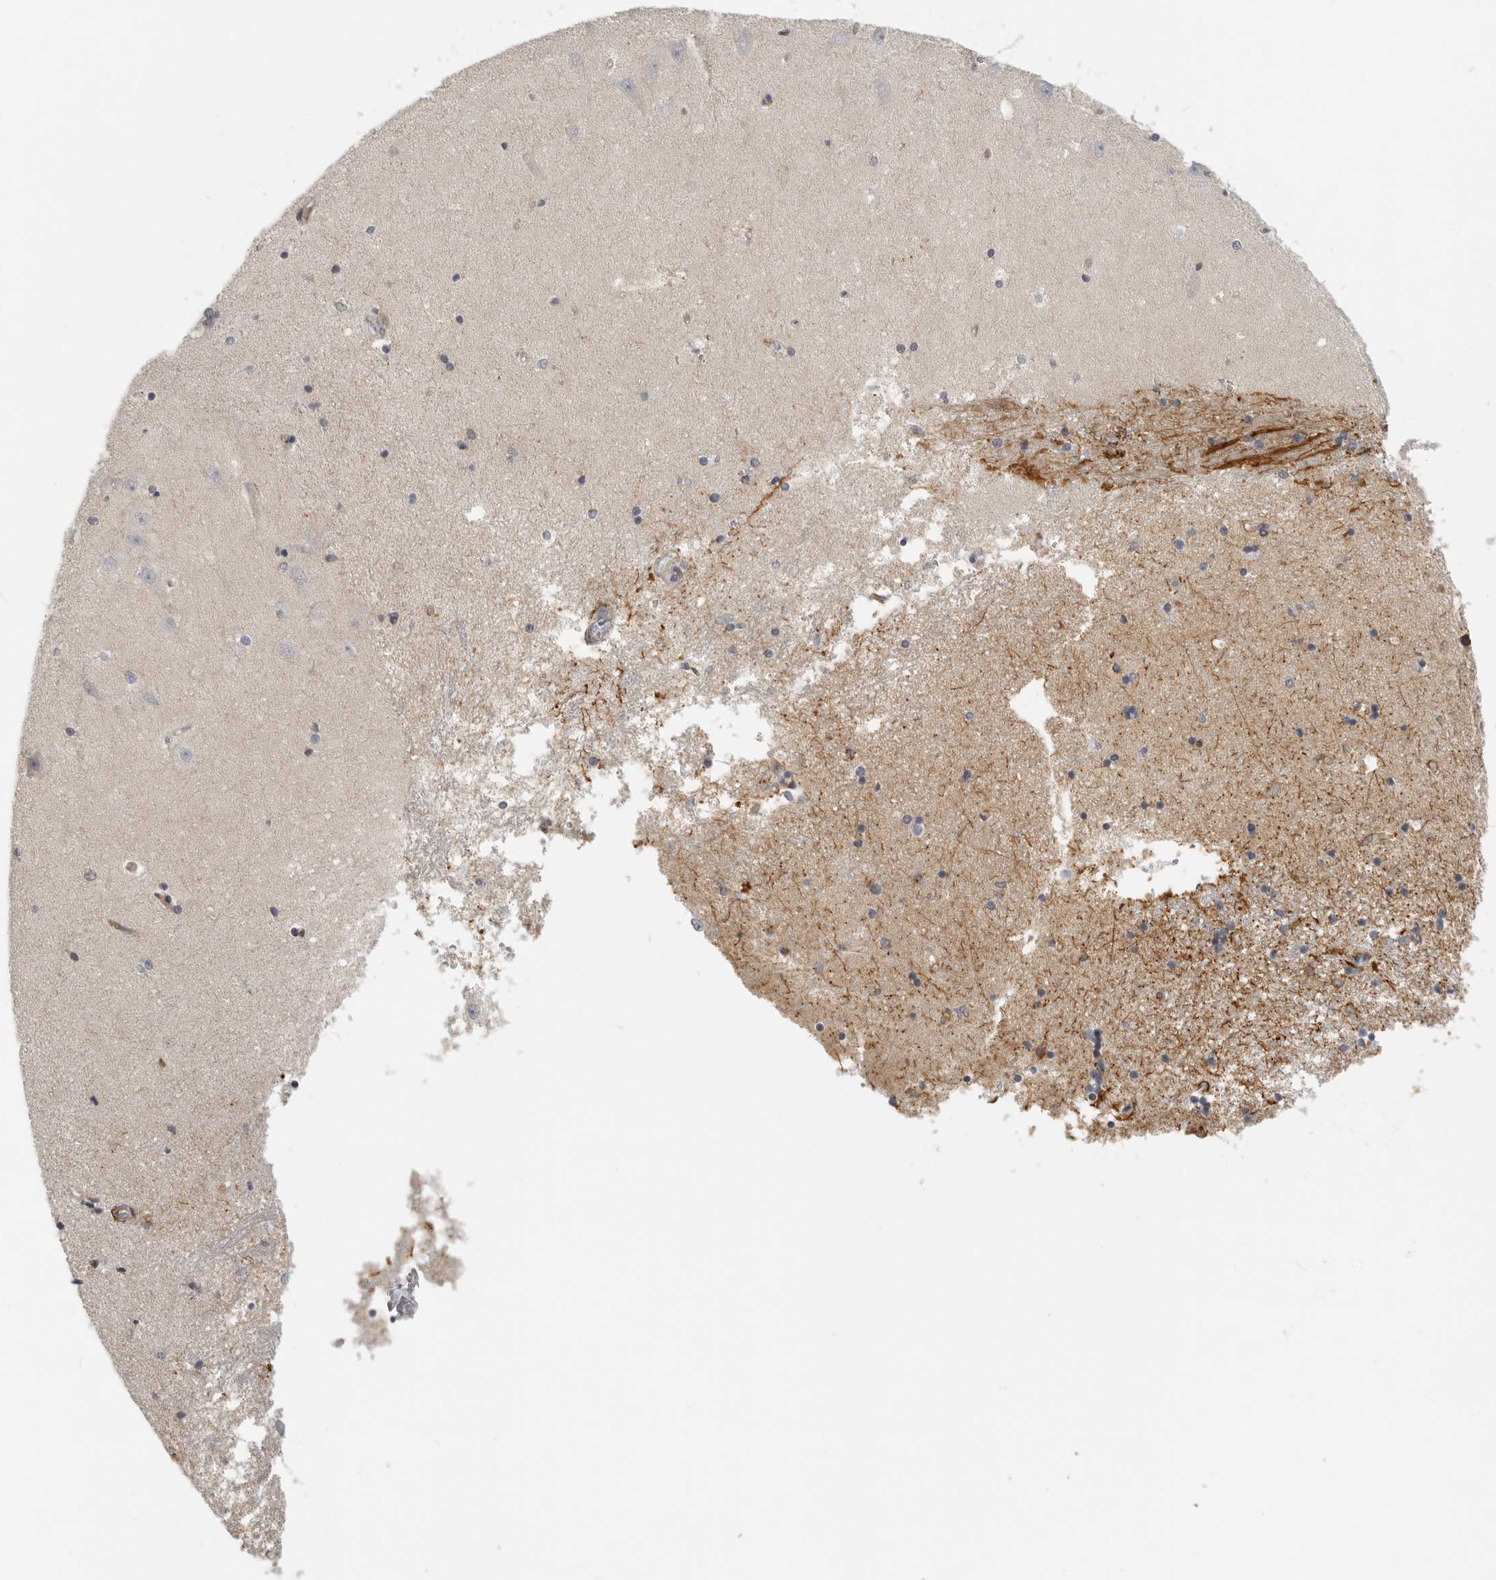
{"staining": {"intensity": "moderate", "quantity": "<25%", "location": "cytoplasmic/membranous"}, "tissue": "hippocampus", "cell_type": "Glial cells", "image_type": "normal", "snomed": [{"axis": "morphology", "description": "Normal tissue, NOS"}, {"axis": "topography", "description": "Hippocampus"}], "caption": "Hippocampus stained with DAB (3,3'-diaminobenzidine) IHC exhibits low levels of moderate cytoplasmic/membranous staining in about <25% of glial cells.", "gene": "RXFP3", "patient": {"sex": "male", "age": 45}}